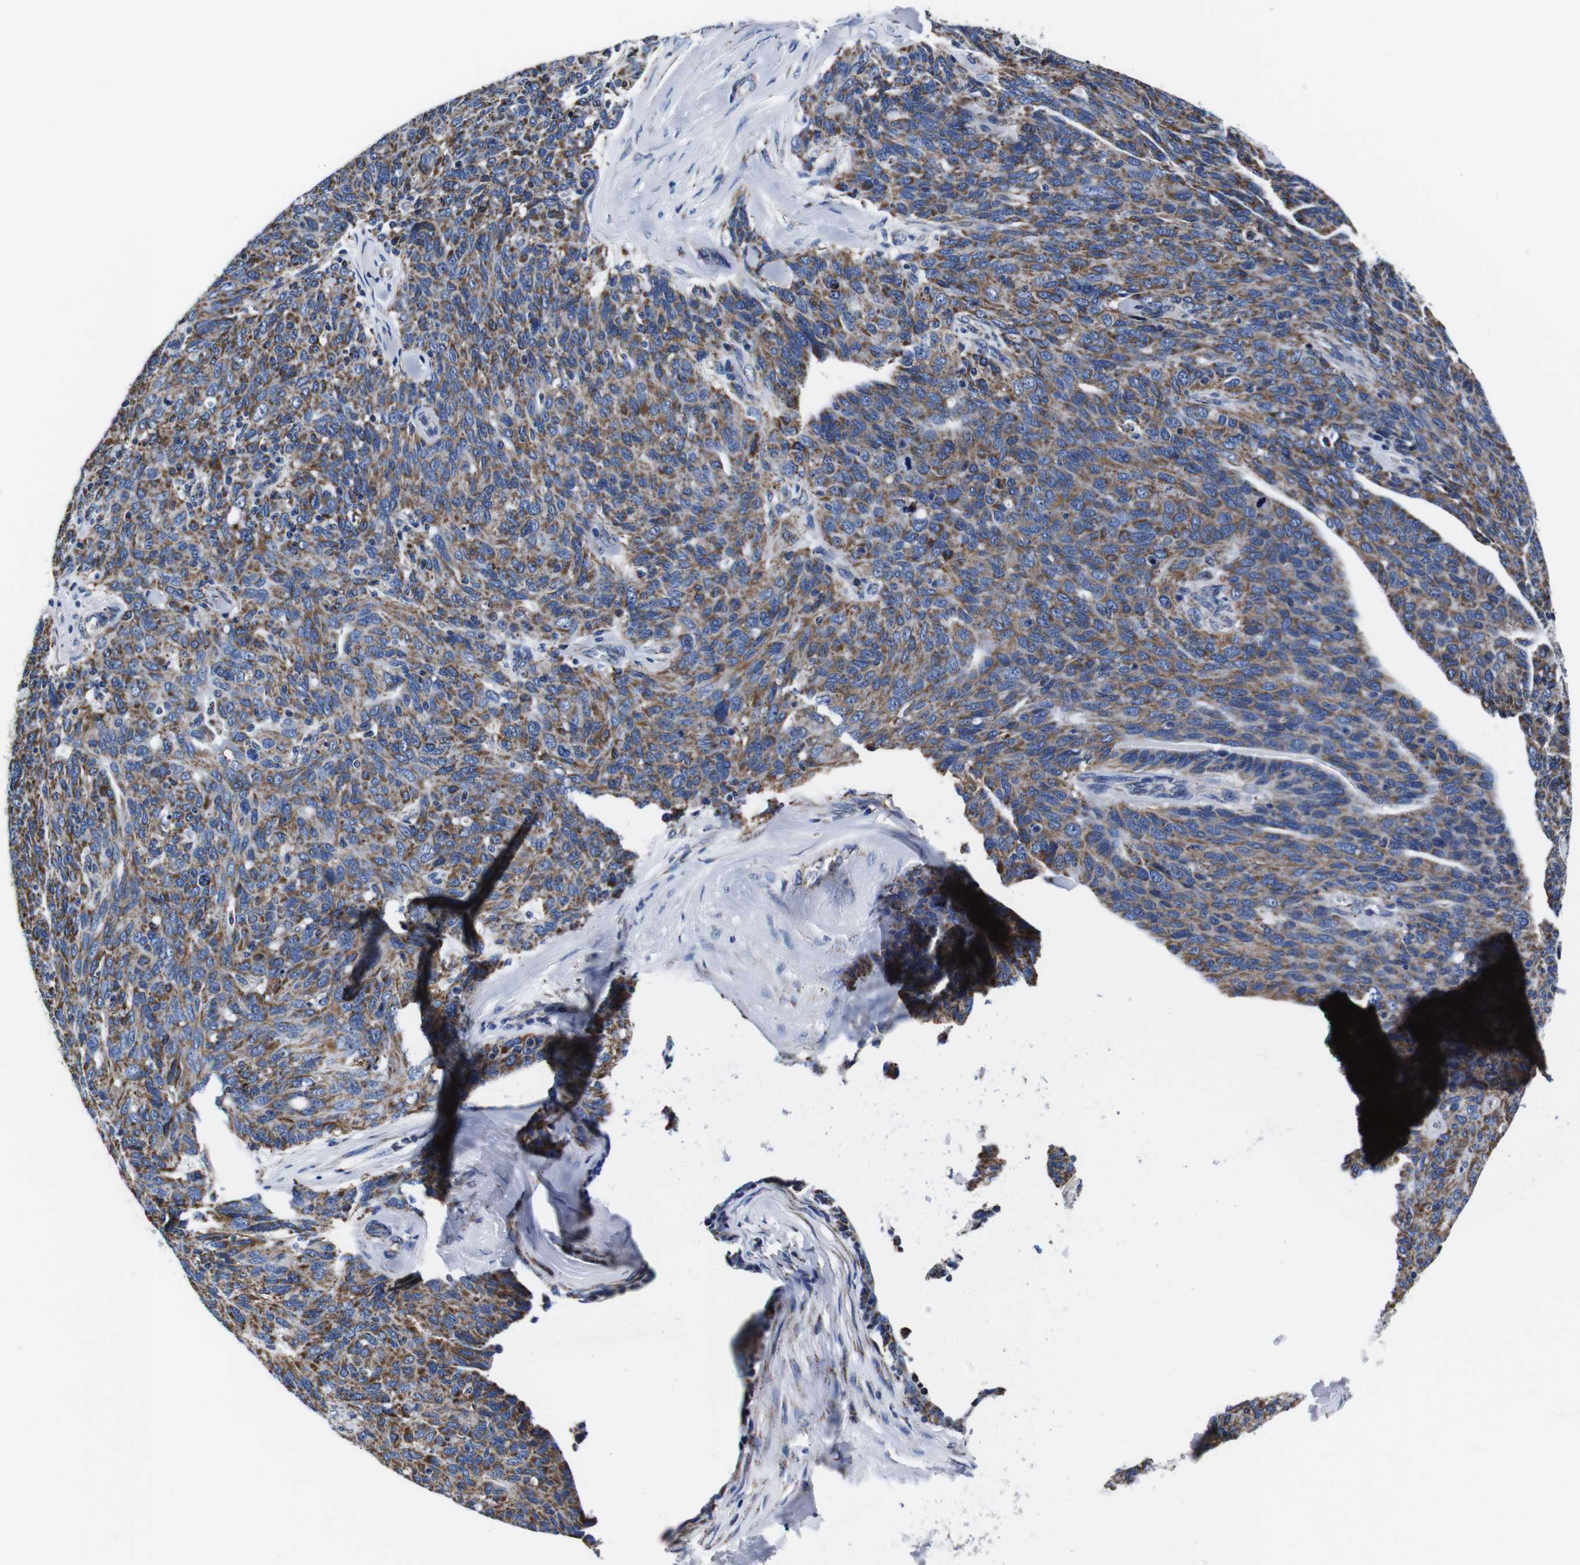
{"staining": {"intensity": "moderate", "quantity": ">75%", "location": "cytoplasmic/membranous"}, "tissue": "ovarian cancer", "cell_type": "Tumor cells", "image_type": "cancer", "snomed": [{"axis": "morphology", "description": "Carcinoma, endometroid"}, {"axis": "topography", "description": "Ovary"}], "caption": "A brown stain highlights moderate cytoplasmic/membranous positivity of a protein in human ovarian cancer (endometroid carcinoma) tumor cells.", "gene": "FKBP9", "patient": {"sex": "female", "age": 60}}